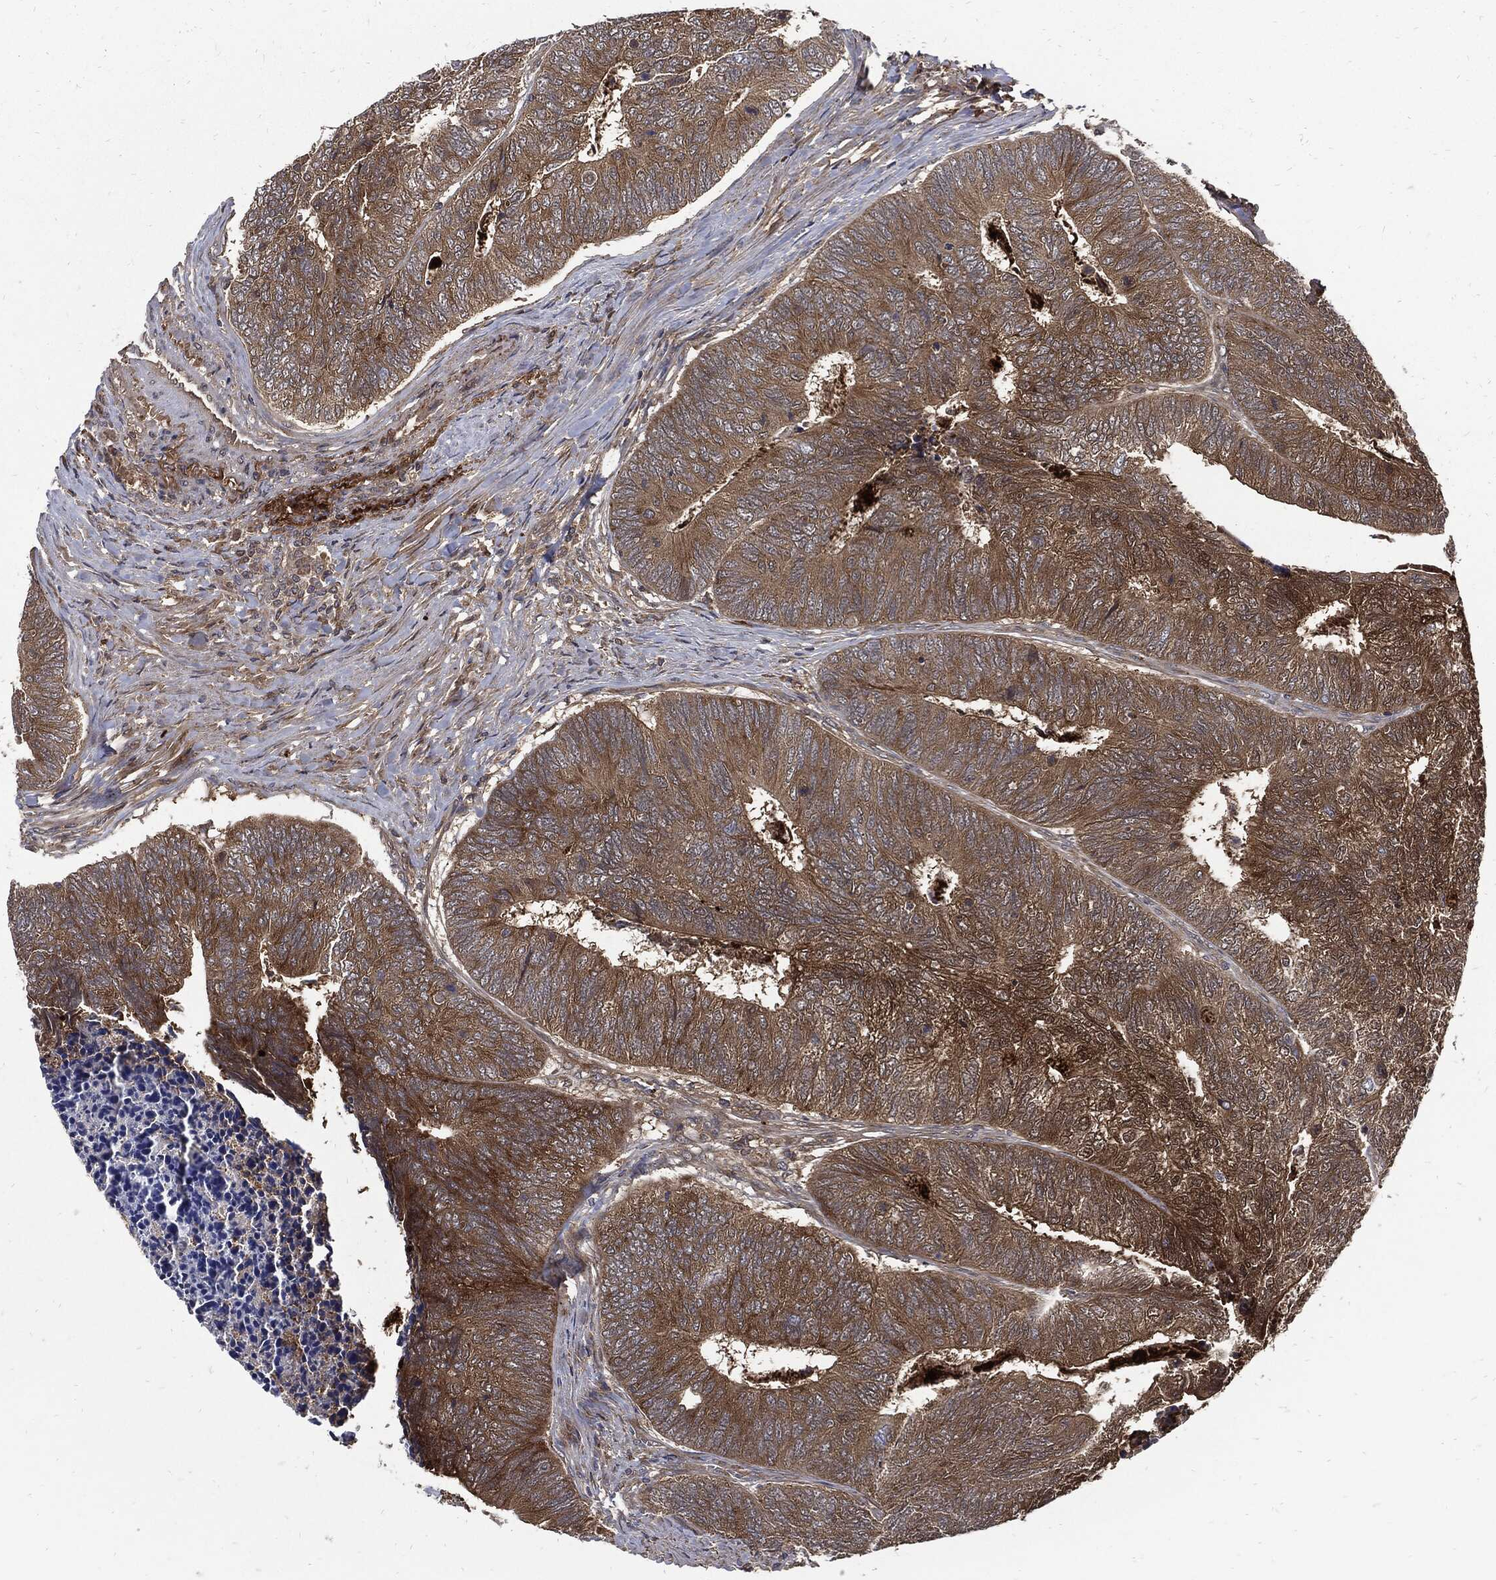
{"staining": {"intensity": "strong", "quantity": "25%-75%", "location": "cytoplasmic/membranous"}, "tissue": "colorectal cancer", "cell_type": "Tumor cells", "image_type": "cancer", "snomed": [{"axis": "morphology", "description": "Adenocarcinoma, NOS"}, {"axis": "topography", "description": "Colon"}], "caption": "There is high levels of strong cytoplasmic/membranous staining in tumor cells of colorectal cancer, as demonstrated by immunohistochemical staining (brown color).", "gene": "CLU", "patient": {"sex": "female", "age": 67}}